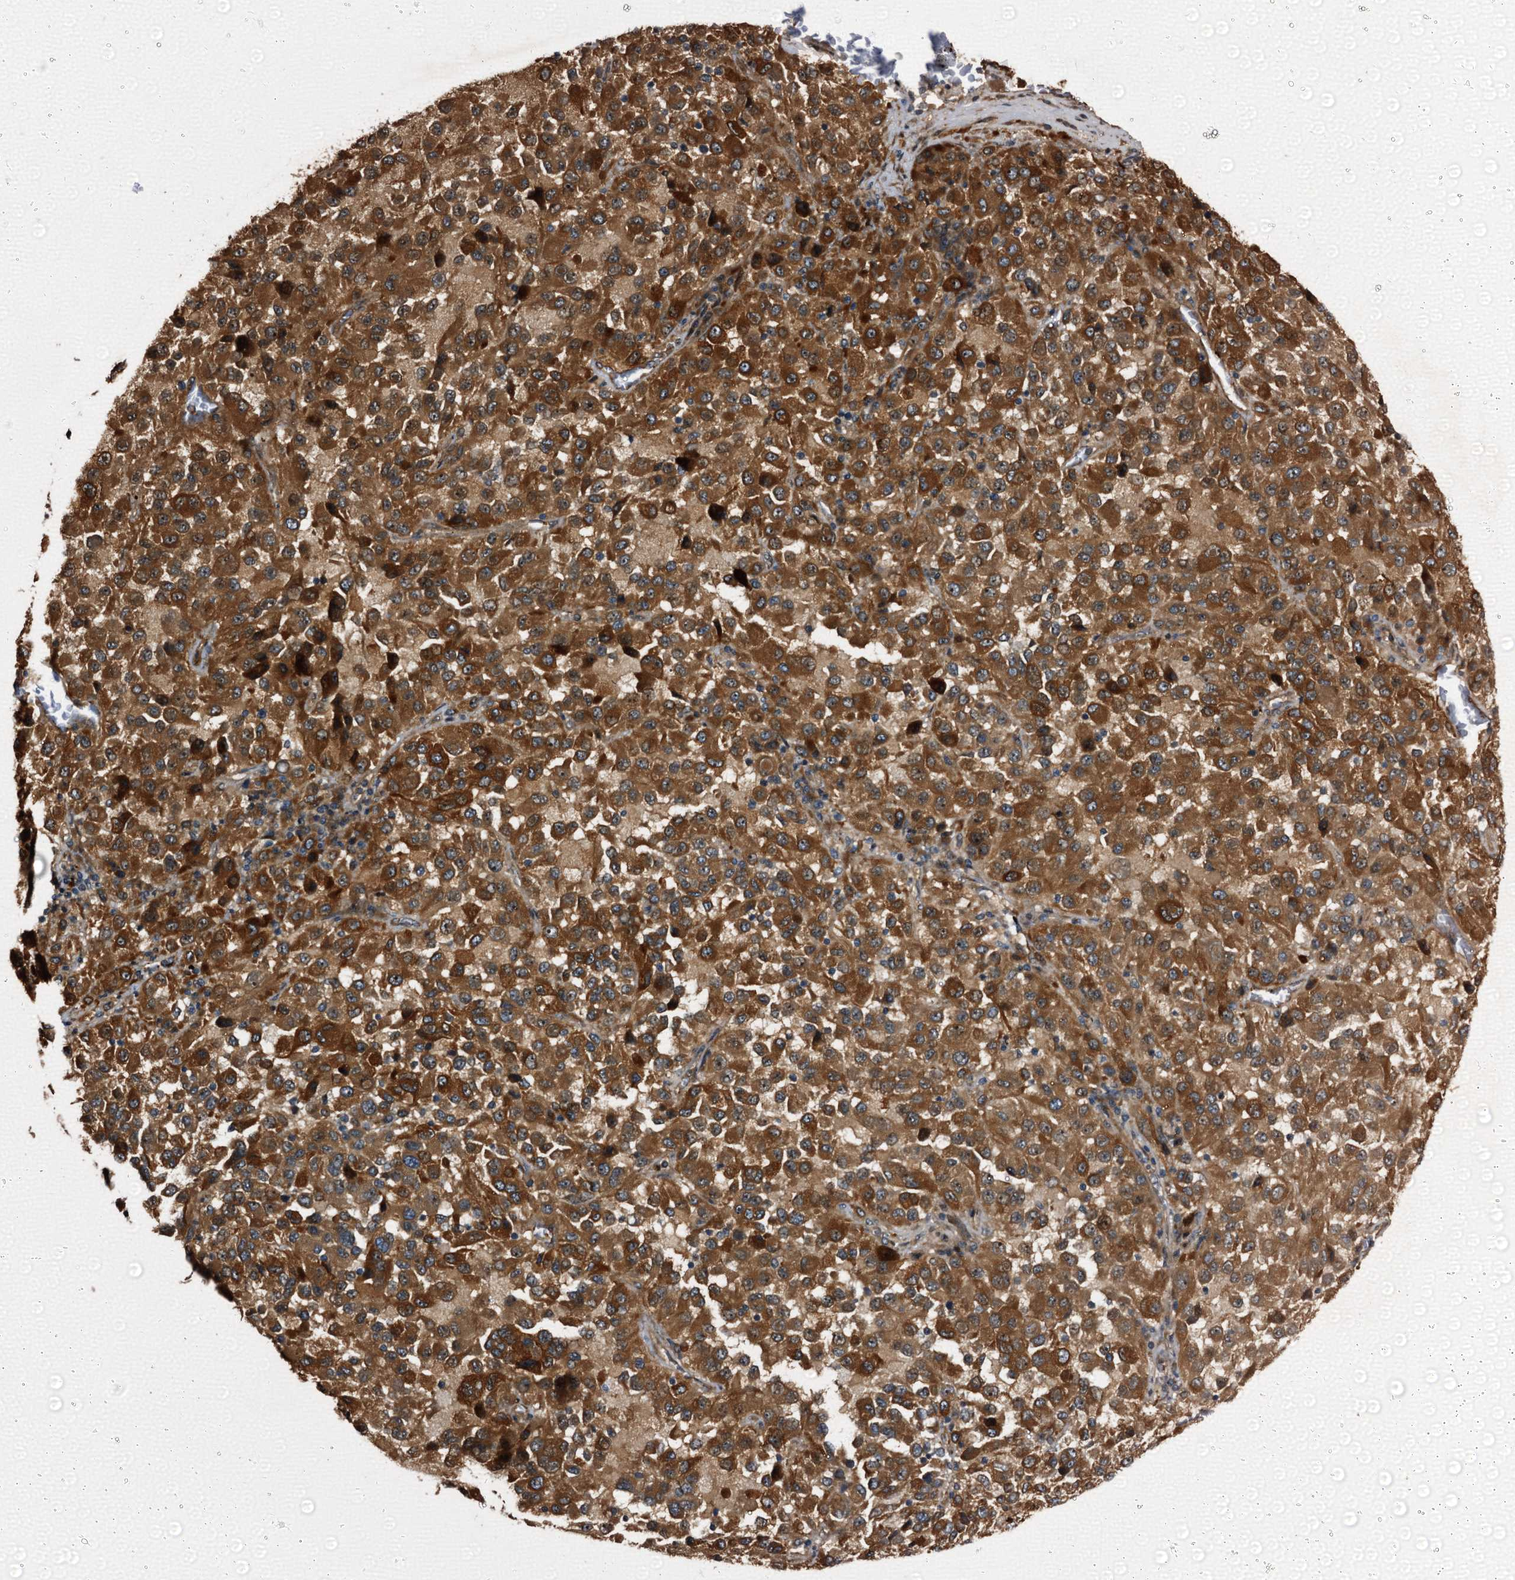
{"staining": {"intensity": "strong", "quantity": ">75%", "location": "cytoplasmic/membranous"}, "tissue": "melanoma", "cell_type": "Tumor cells", "image_type": "cancer", "snomed": [{"axis": "morphology", "description": "Malignant melanoma, Metastatic site"}, {"axis": "topography", "description": "Lung"}], "caption": "A histopathology image of melanoma stained for a protein reveals strong cytoplasmic/membranous brown staining in tumor cells.", "gene": "PEX5", "patient": {"sex": "male", "age": 64}}